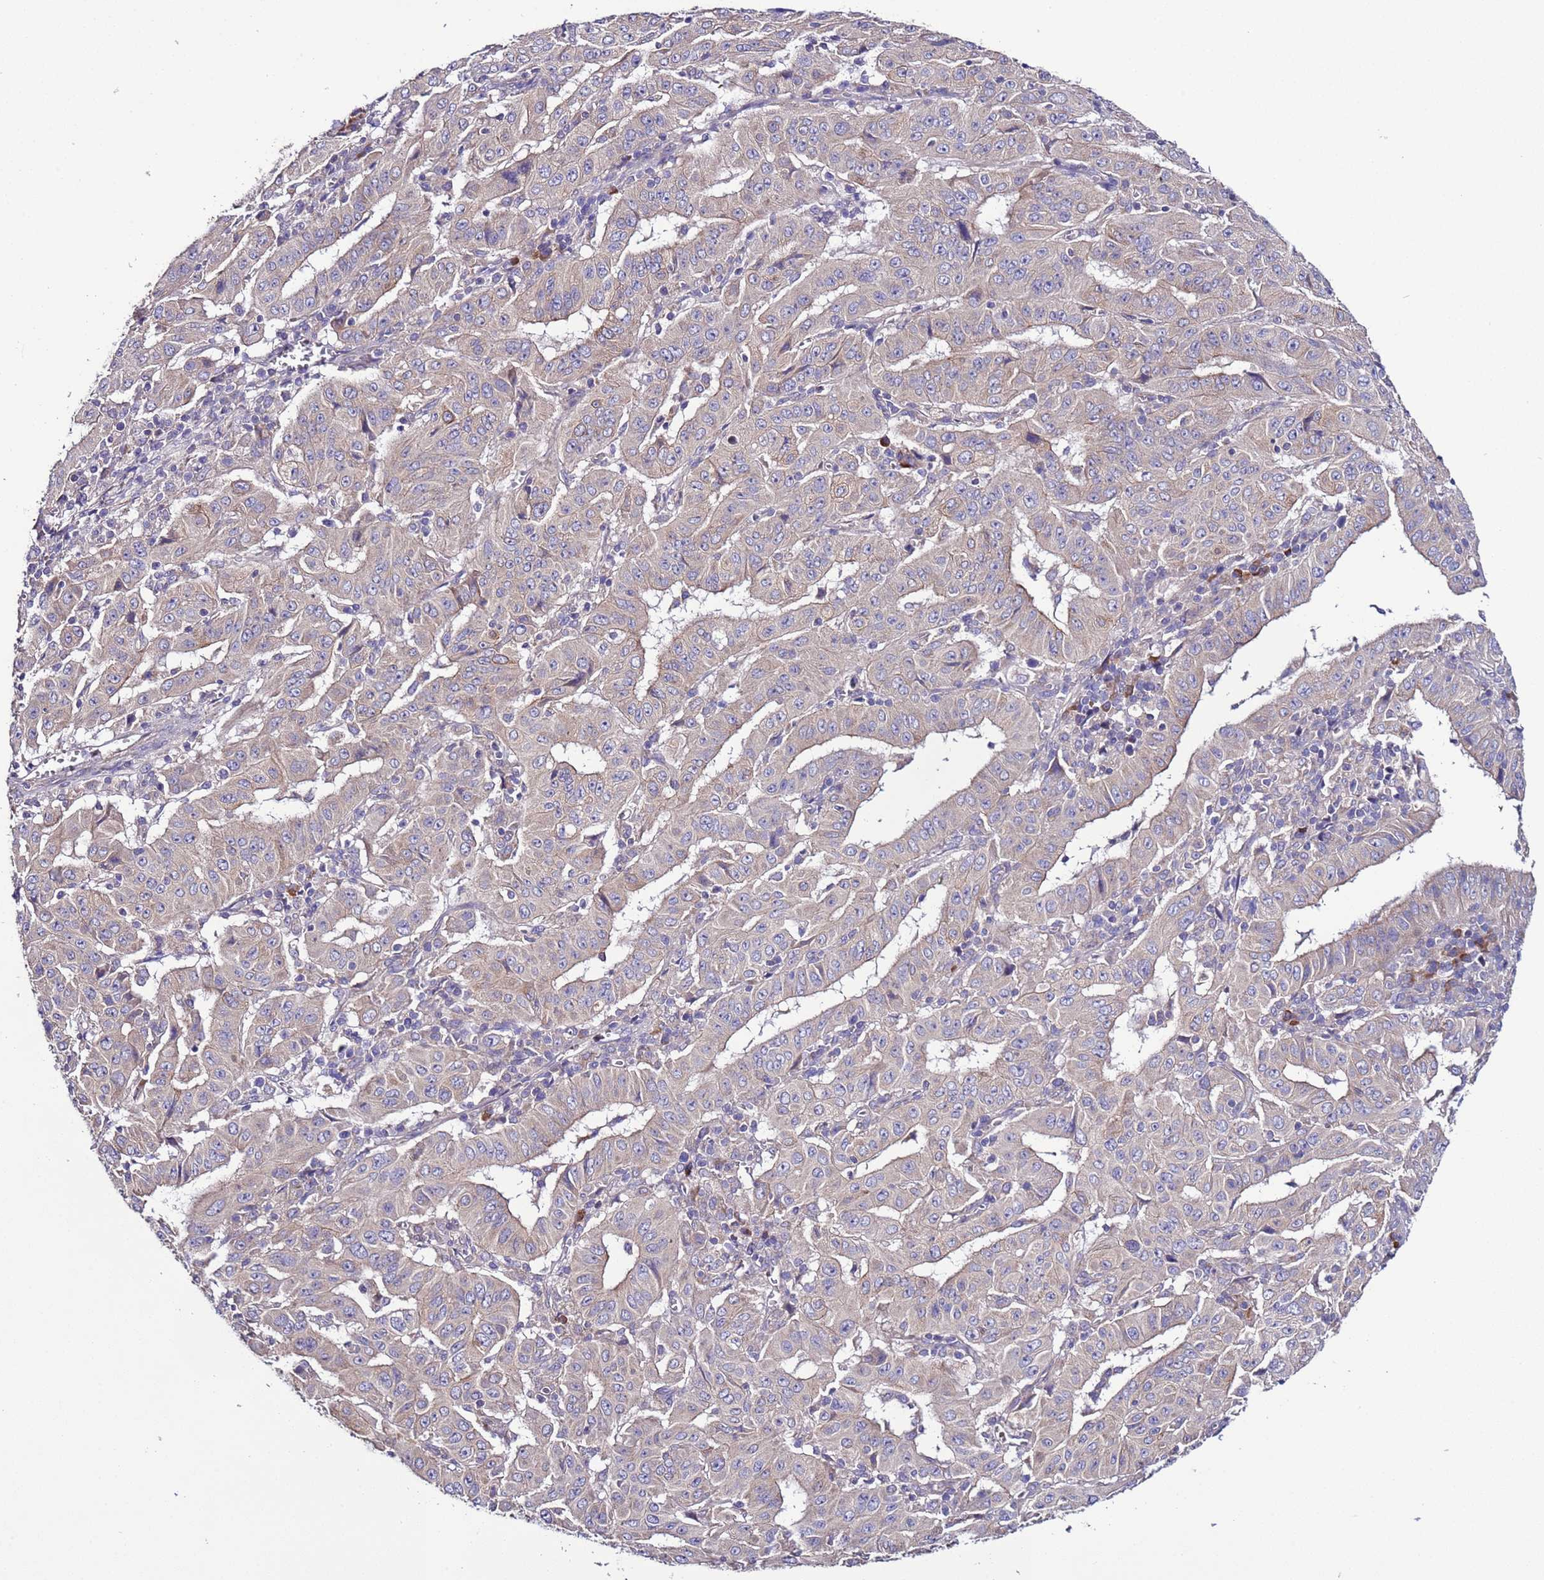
{"staining": {"intensity": "weak", "quantity": "<25%", "location": "cytoplasmic/membranous"}, "tissue": "pancreatic cancer", "cell_type": "Tumor cells", "image_type": "cancer", "snomed": [{"axis": "morphology", "description": "Adenocarcinoma, NOS"}, {"axis": "topography", "description": "Pancreas"}], "caption": "Pancreatic cancer (adenocarcinoma) stained for a protein using immunohistochemistry (IHC) demonstrates no staining tumor cells.", "gene": "SPCS1", "patient": {"sex": "male", "age": 63}}